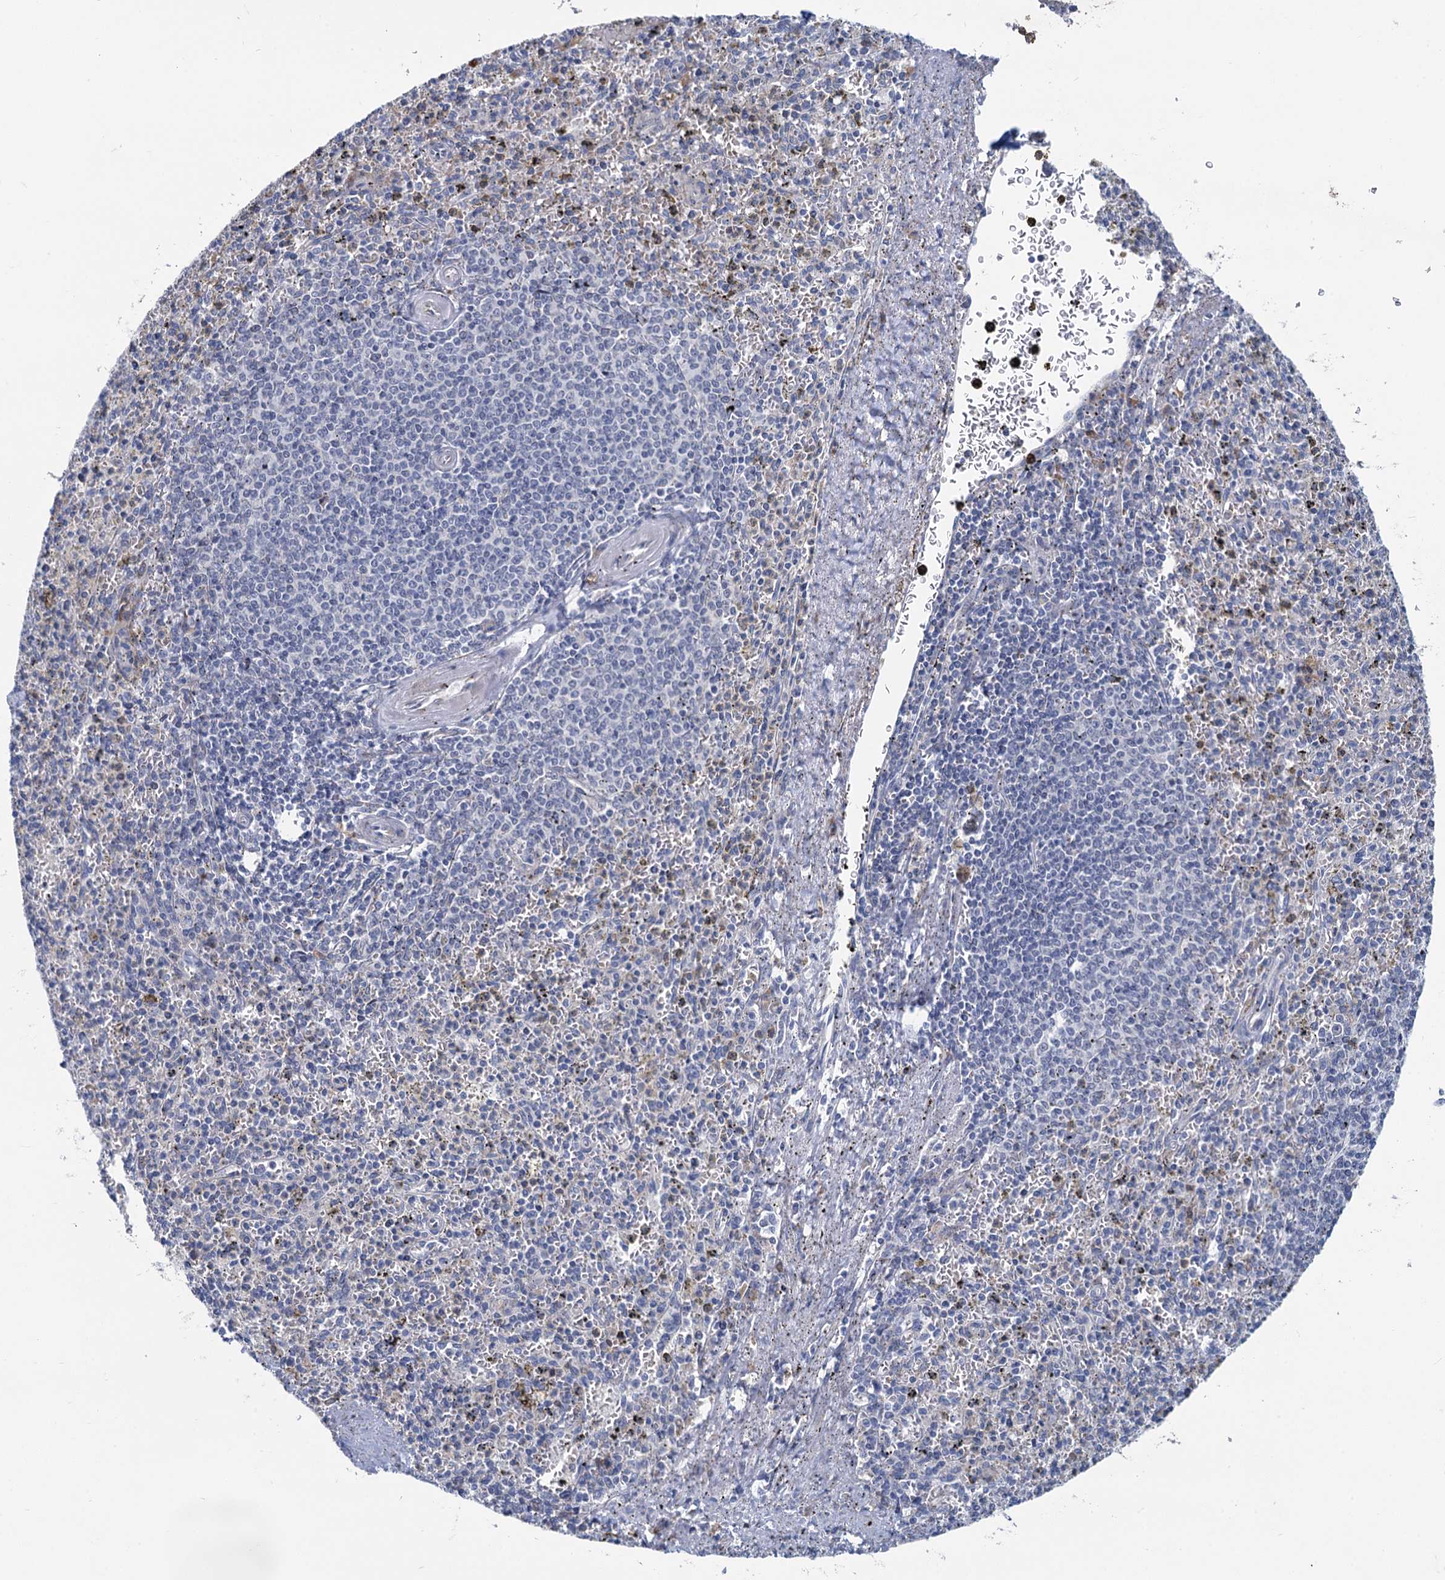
{"staining": {"intensity": "negative", "quantity": "none", "location": "none"}, "tissue": "spleen", "cell_type": "Cells in red pulp", "image_type": "normal", "snomed": [{"axis": "morphology", "description": "Normal tissue, NOS"}, {"axis": "topography", "description": "Spleen"}], "caption": "A micrograph of spleen stained for a protein reveals no brown staining in cells in red pulp.", "gene": "PRSS35", "patient": {"sex": "male", "age": 72}}